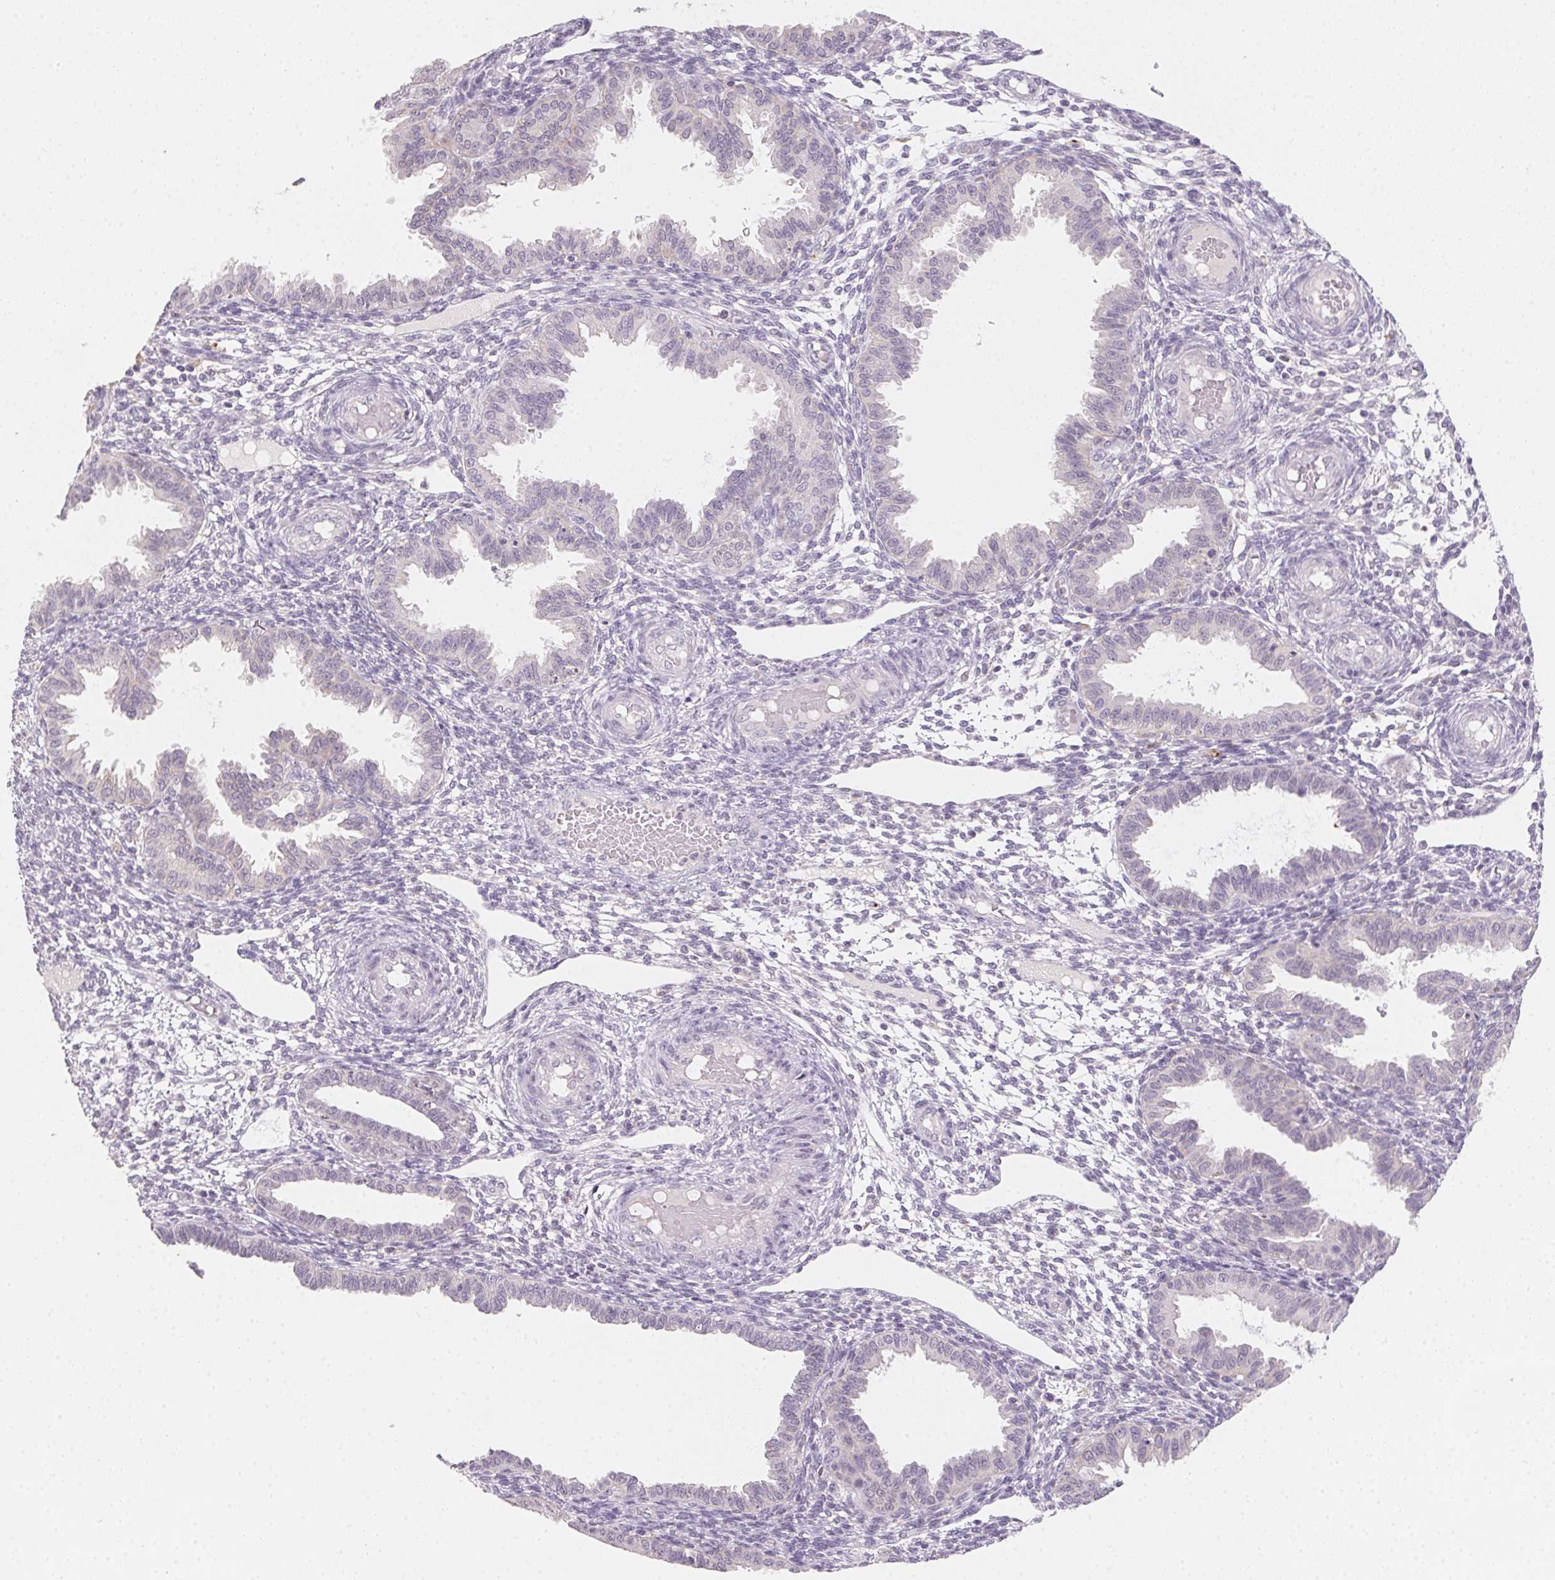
{"staining": {"intensity": "negative", "quantity": "none", "location": "none"}, "tissue": "endometrium", "cell_type": "Cells in endometrial stroma", "image_type": "normal", "snomed": [{"axis": "morphology", "description": "Normal tissue, NOS"}, {"axis": "topography", "description": "Endometrium"}], "caption": "Immunohistochemistry micrograph of unremarkable human endometrium stained for a protein (brown), which reveals no expression in cells in endometrial stroma. The staining was performed using DAB (3,3'-diaminobenzidine) to visualize the protein expression in brown, while the nuclei were stained in blue with hematoxylin (Magnification: 20x).", "gene": "SLC6A18", "patient": {"sex": "female", "age": 33}}